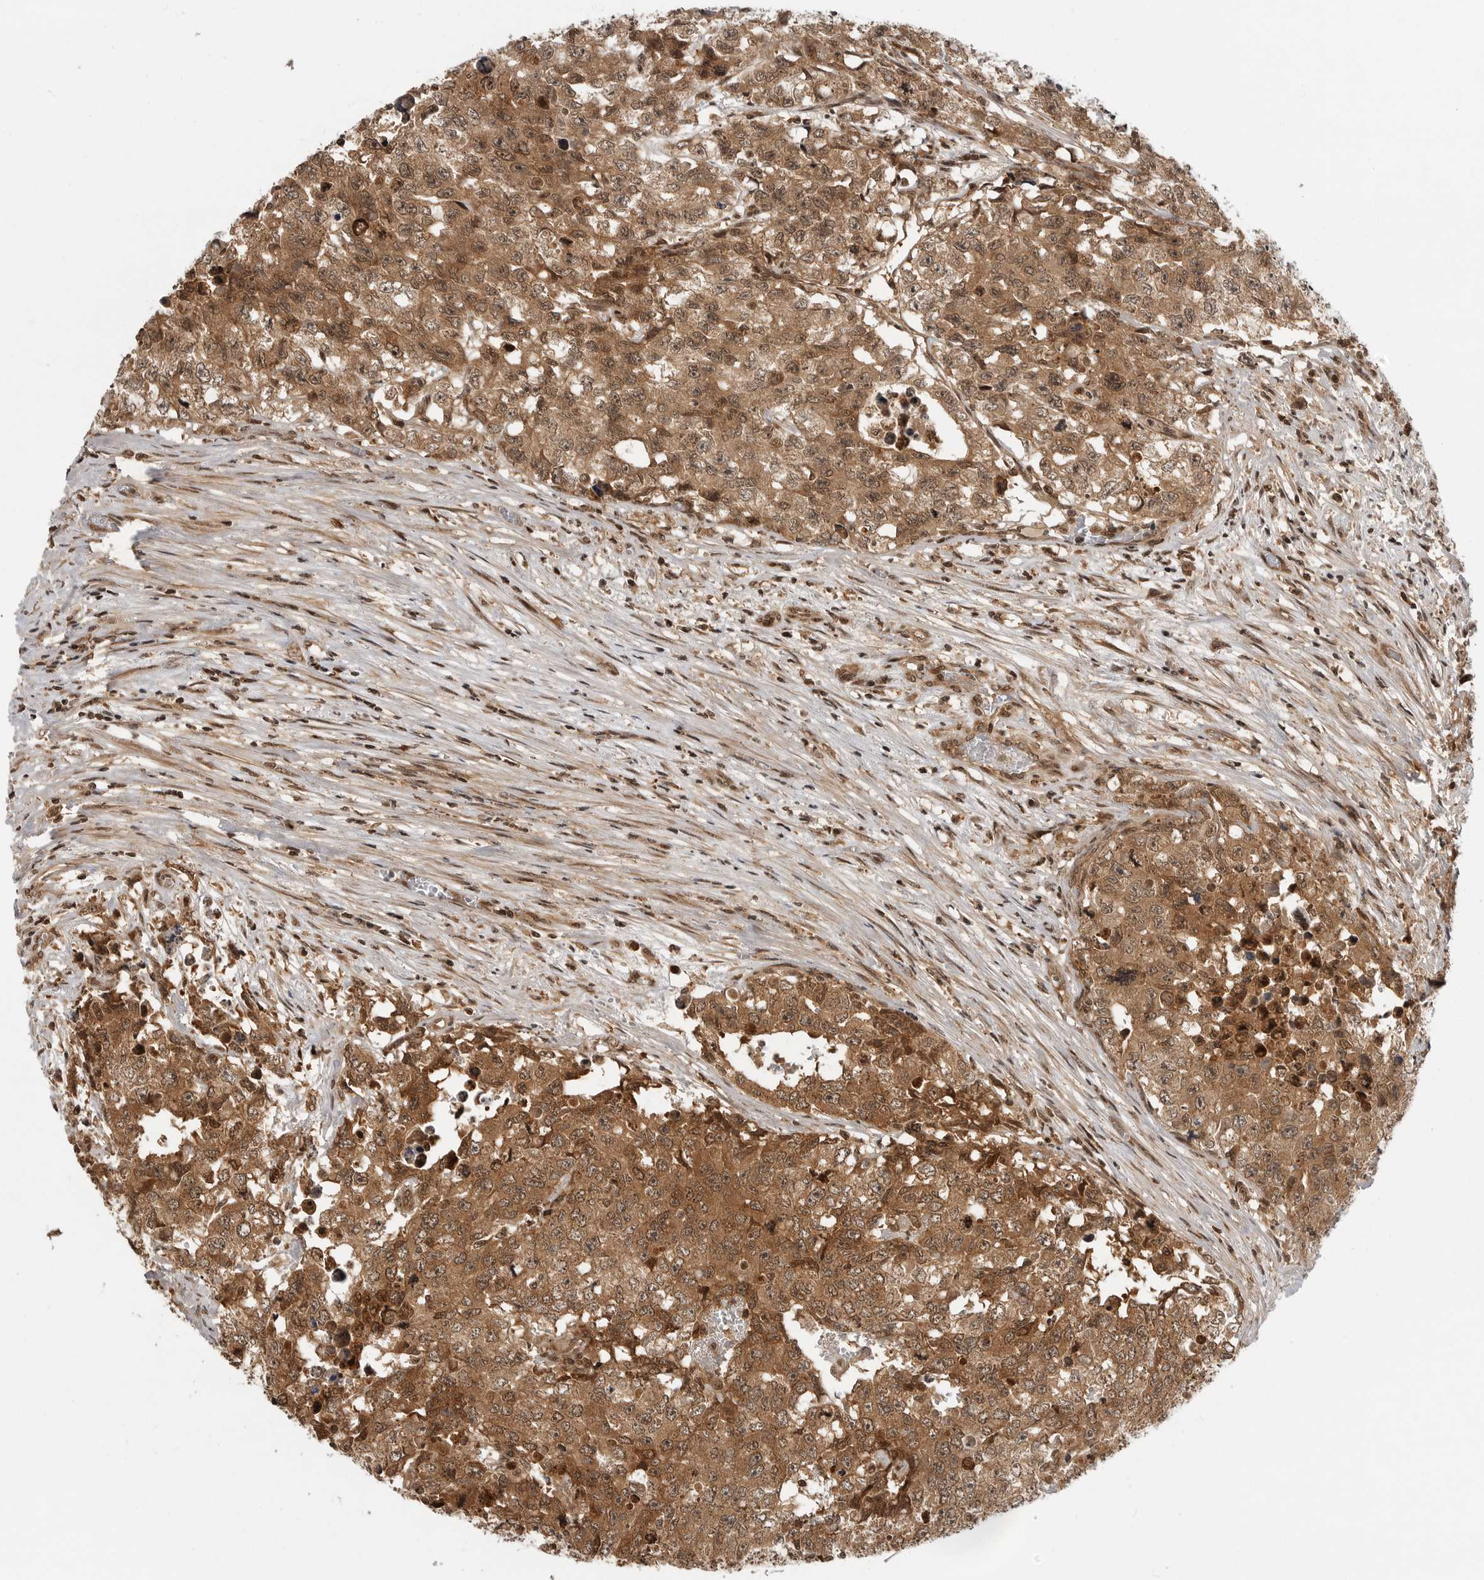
{"staining": {"intensity": "moderate", "quantity": ">75%", "location": "cytoplasmic/membranous,nuclear"}, "tissue": "testis cancer", "cell_type": "Tumor cells", "image_type": "cancer", "snomed": [{"axis": "morphology", "description": "Carcinoma, Embryonal, NOS"}, {"axis": "topography", "description": "Testis"}], "caption": "IHC (DAB (3,3'-diaminobenzidine)) staining of embryonal carcinoma (testis) exhibits moderate cytoplasmic/membranous and nuclear protein expression in approximately >75% of tumor cells.", "gene": "SZRD1", "patient": {"sex": "male", "age": 28}}